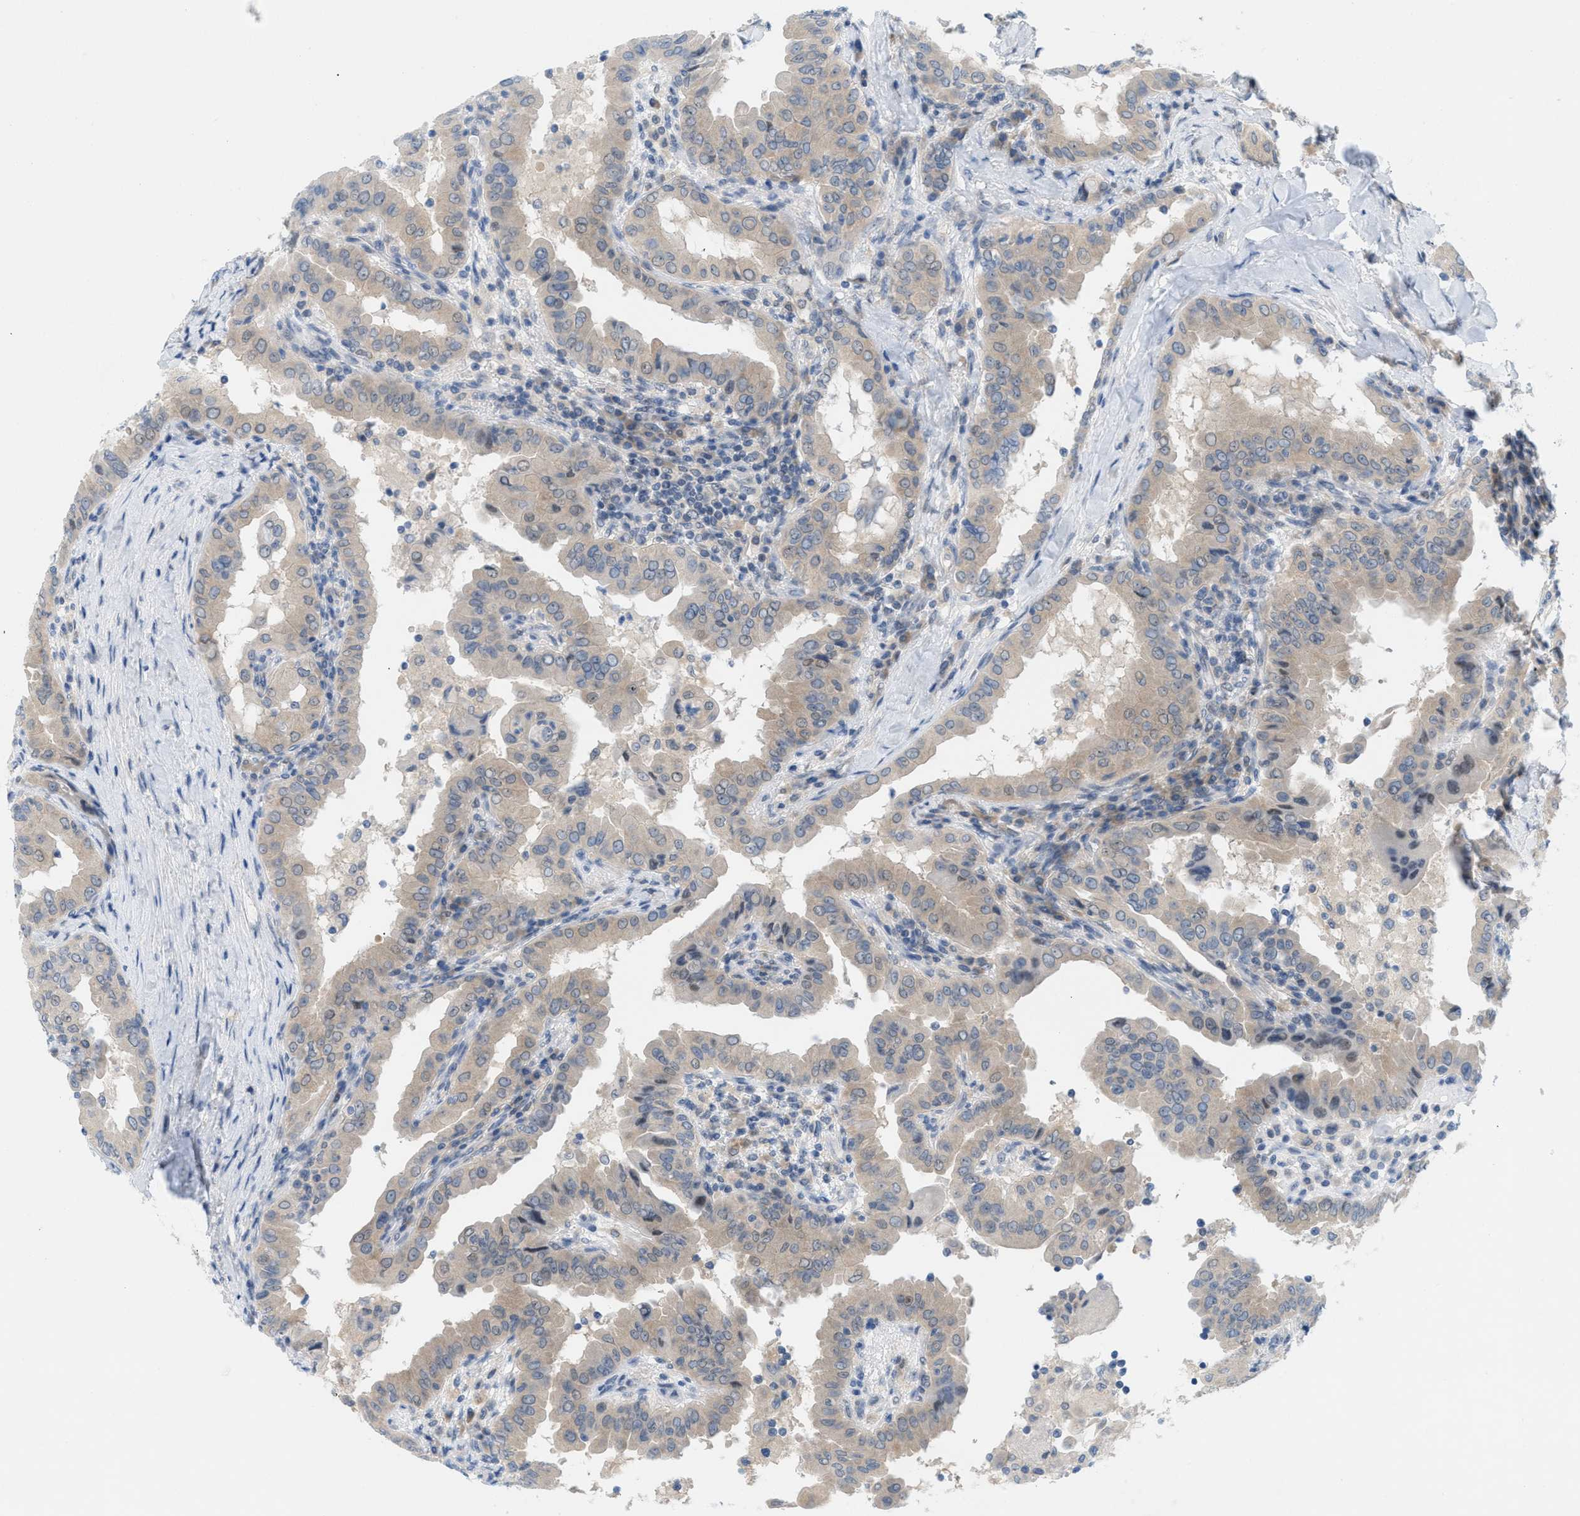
{"staining": {"intensity": "weak", "quantity": "<25%", "location": "cytoplasmic/membranous"}, "tissue": "thyroid cancer", "cell_type": "Tumor cells", "image_type": "cancer", "snomed": [{"axis": "morphology", "description": "Papillary adenocarcinoma, NOS"}, {"axis": "topography", "description": "Thyroid gland"}], "caption": "Immunohistochemical staining of human thyroid cancer (papillary adenocarcinoma) reveals no significant expression in tumor cells.", "gene": "WIPI2", "patient": {"sex": "male", "age": 33}}